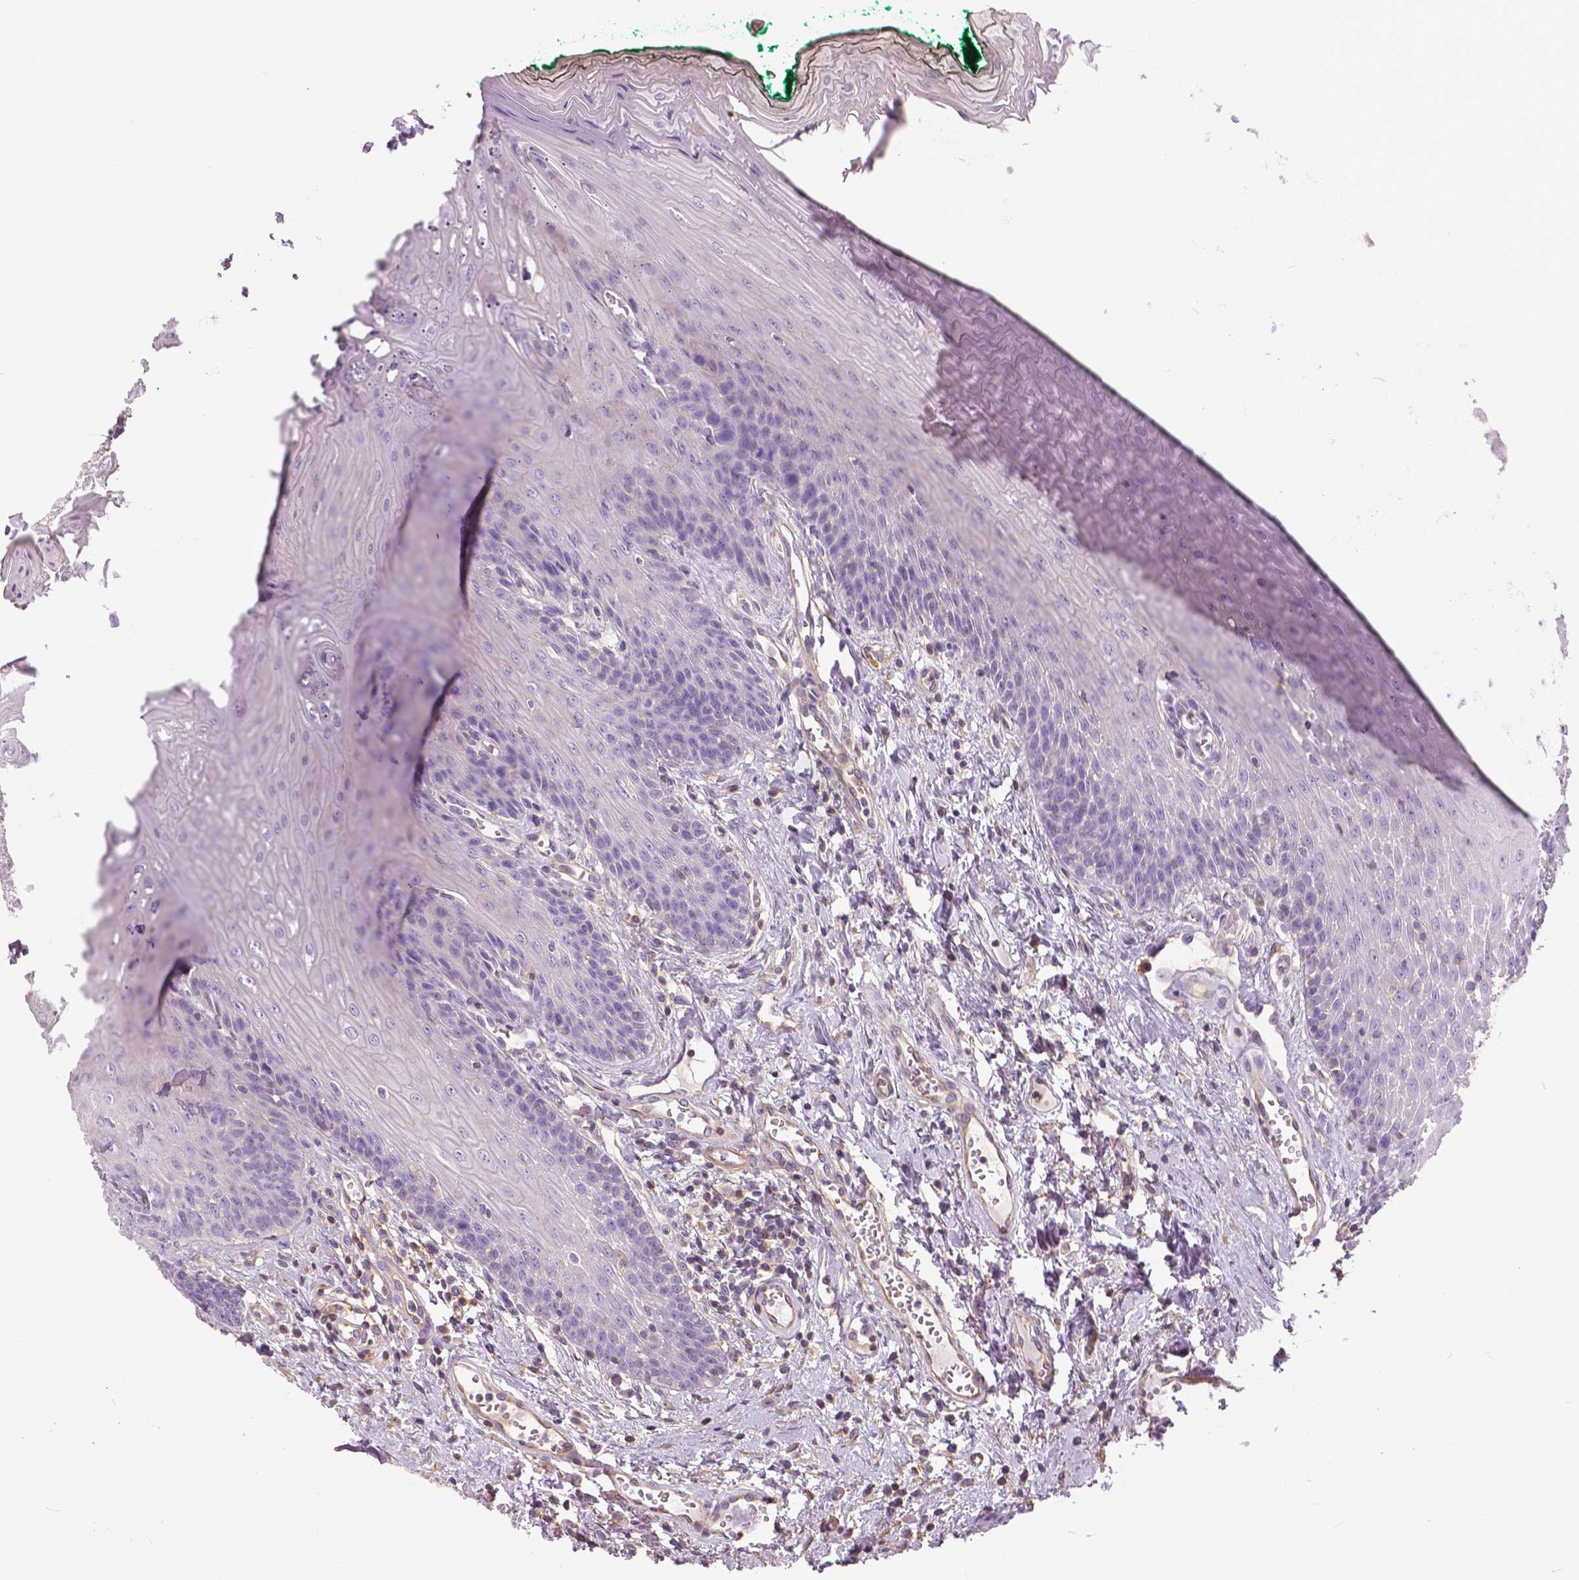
{"staining": {"intensity": "negative", "quantity": "none", "location": "none"}, "tissue": "oral mucosa", "cell_type": "Squamous epithelial cells", "image_type": "normal", "snomed": [{"axis": "morphology", "description": "Normal tissue, NOS"}, {"axis": "topography", "description": "Oral tissue"}], "caption": "IHC photomicrograph of unremarkable oral mucosa stained for a protein (brown), which demonstrates no expression in squamous epithelial cells. (DAB (3,3'-diaminobenzidine) immunohistochemistry (IHC), high magnification).", "gene": "ANXA13", "patient": {"sex": "female", "age": 68}}